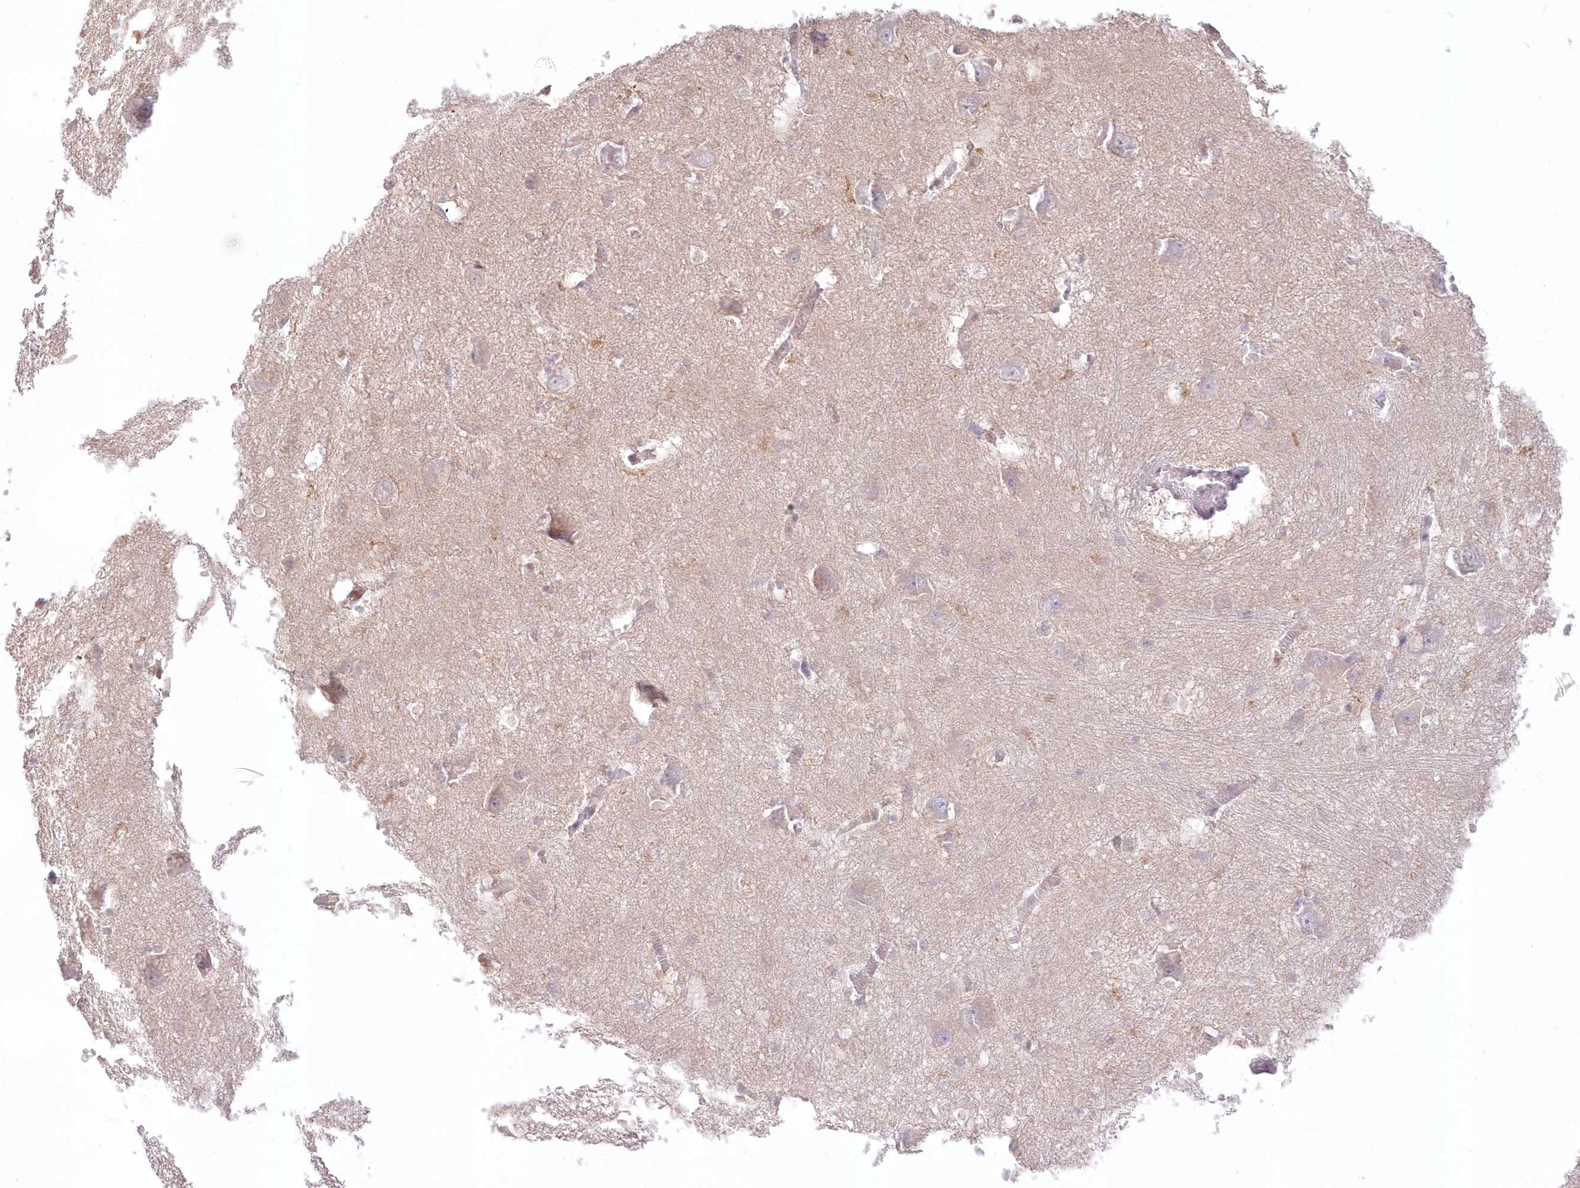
{"staining": {"intensity": "negative", "quantity": "none", "location": "none"}, "tissue": "caudate", "cell_type": "Glial cells", "image_type": "normal", "snomed": [{"axis": "morphology", "description": "Normal tissue, NOS"}, {"axis": "topography", "description": "Lateral ventricle wall"}], "caption": "A high-resolution micrograph shows immunohistochemistry staining of unremarkable caudate, which demonstrates no significant staining in glial cells.", "gene": "RNPEP", "patient": {"sex": "male", "age": 37}}